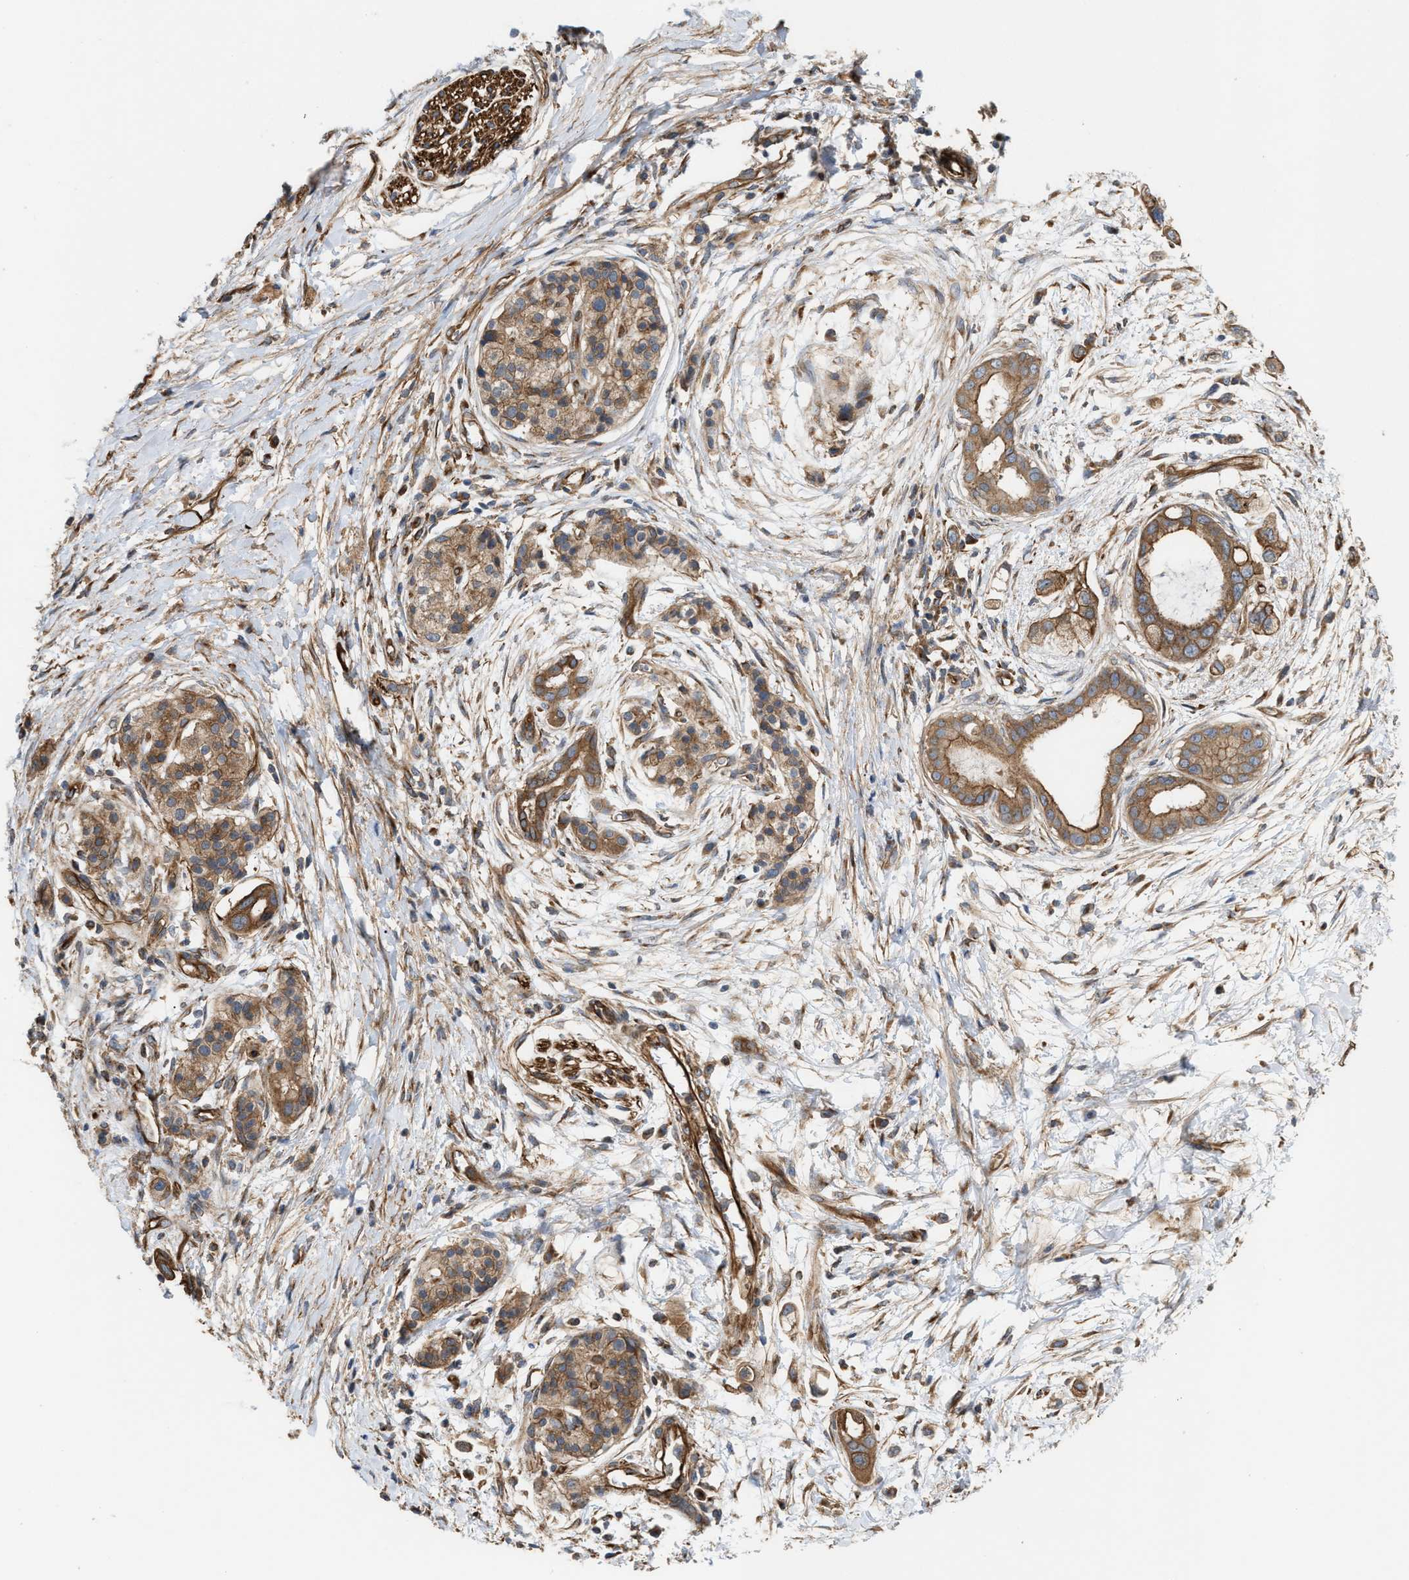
{"staining": {"intensity": "strong", "quantity": ">75%", "location": "cytoplasmic/membranous"}, "tissue": "pancreatic cancer", "cell_type": "Tumor cells", "image_type": "cancer", "snomed": [{"axis": "morphology", "description": "Adenocarcinoma, NOS"}, {"axis": "topography", "description": "Pancreas"}], "caption": "Strong cytoplasmic/membranous staining is present in about >75% of tumor cells in pancreatic adenocarcinoma.", "gene": "EPS15L1", "patient": {"sex": "male", "age": 59}}